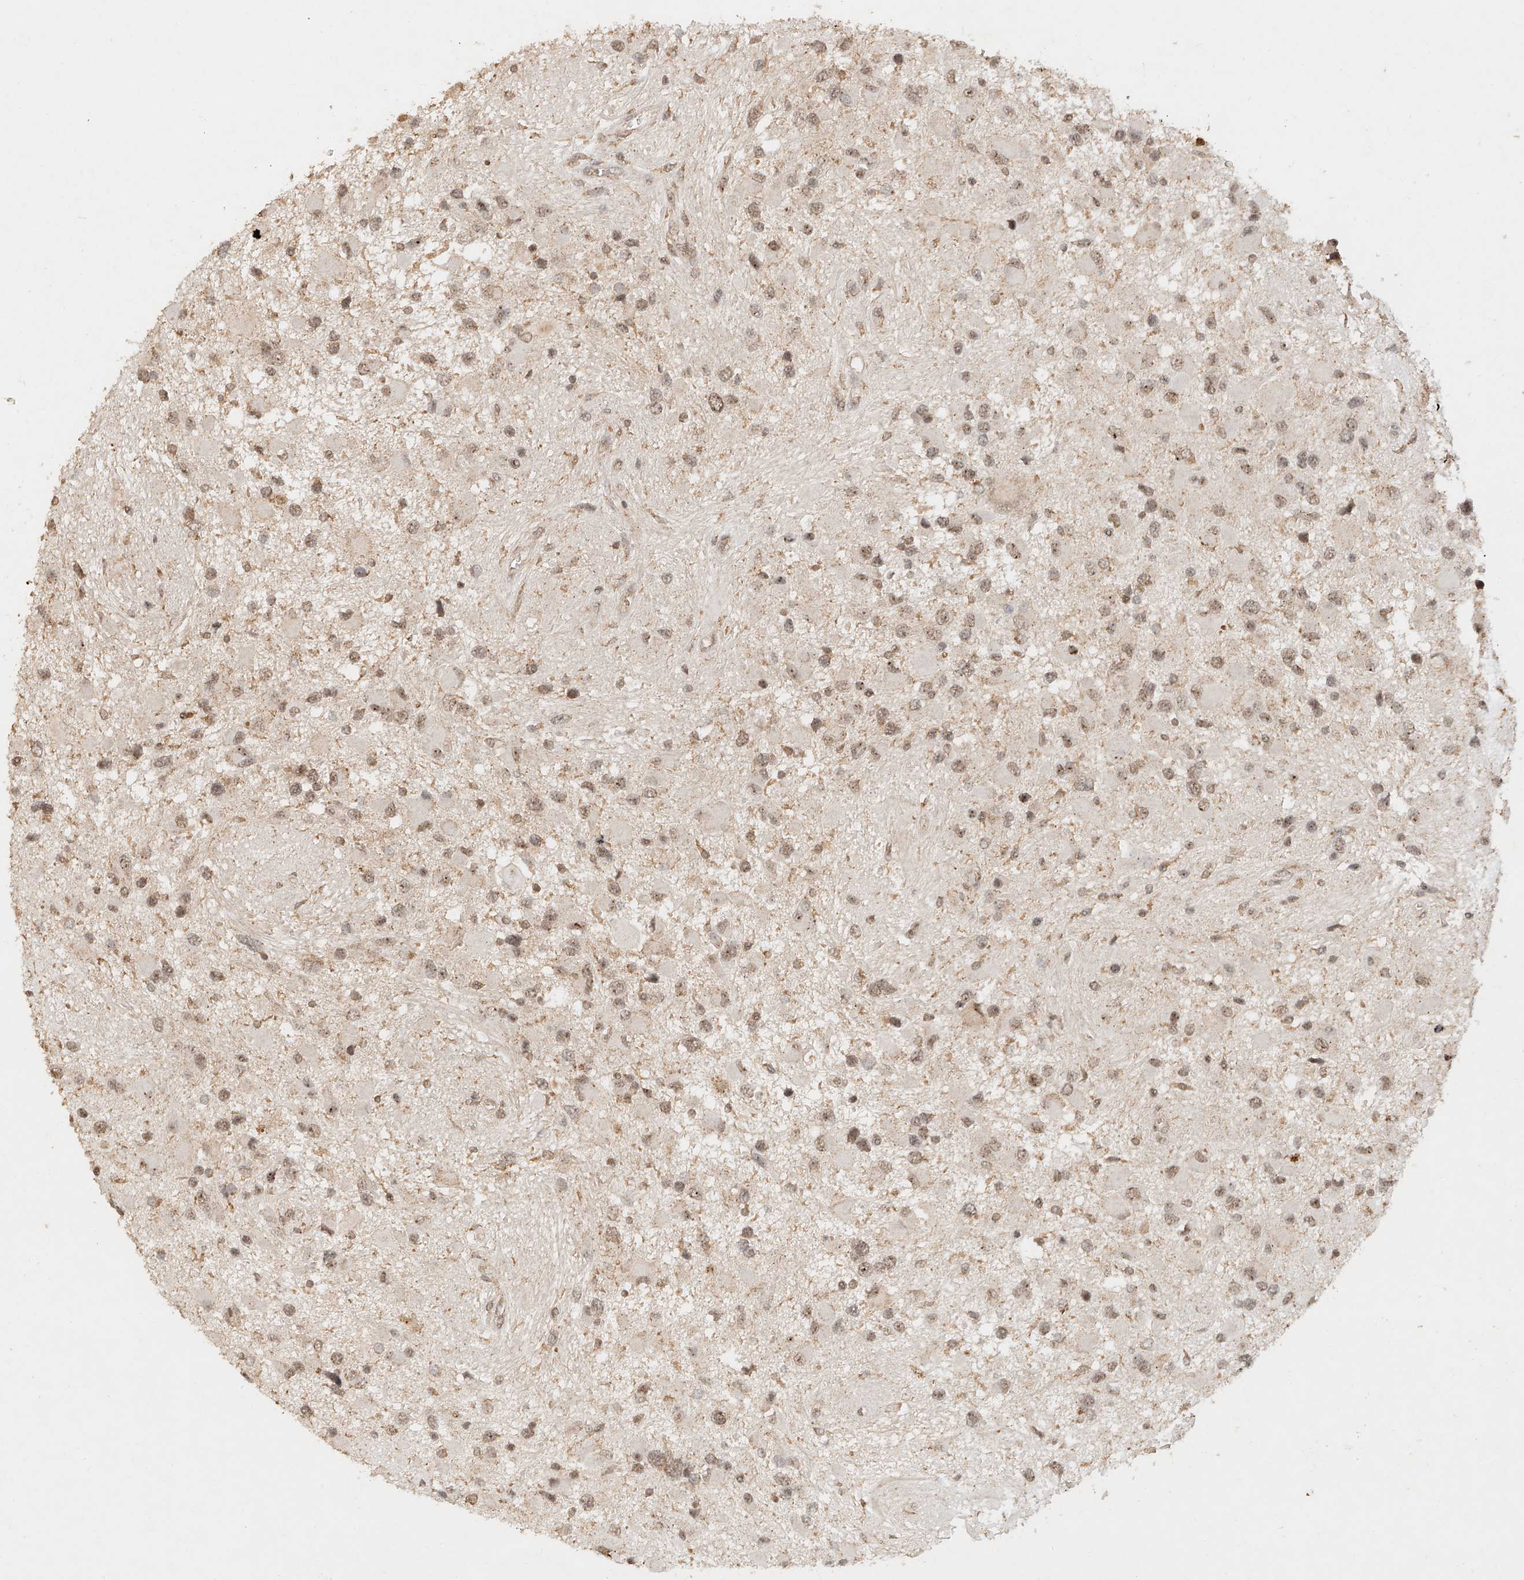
{"staining": {"intensity": "weak", "quantity": ">75%", "location": "cytoplasmic/membranous,nuclear"}, "tissue": "glioma", "cell_type": "Tumor cells", "image_type": "cancer", "snomed": [{"axis": "morphology", "description": "Glioma, malignant, High grade"}, {"axis": "topography", "description": "Brain"}], "caption": "Protein staining of malignant high-grade glioma tissue shows weak cytoplasmic/membranous and nuclear positivity in approximately >75% of tumor cells.", "gene": "CXorf58", "patient": {"sex": "male", "age": 53}}